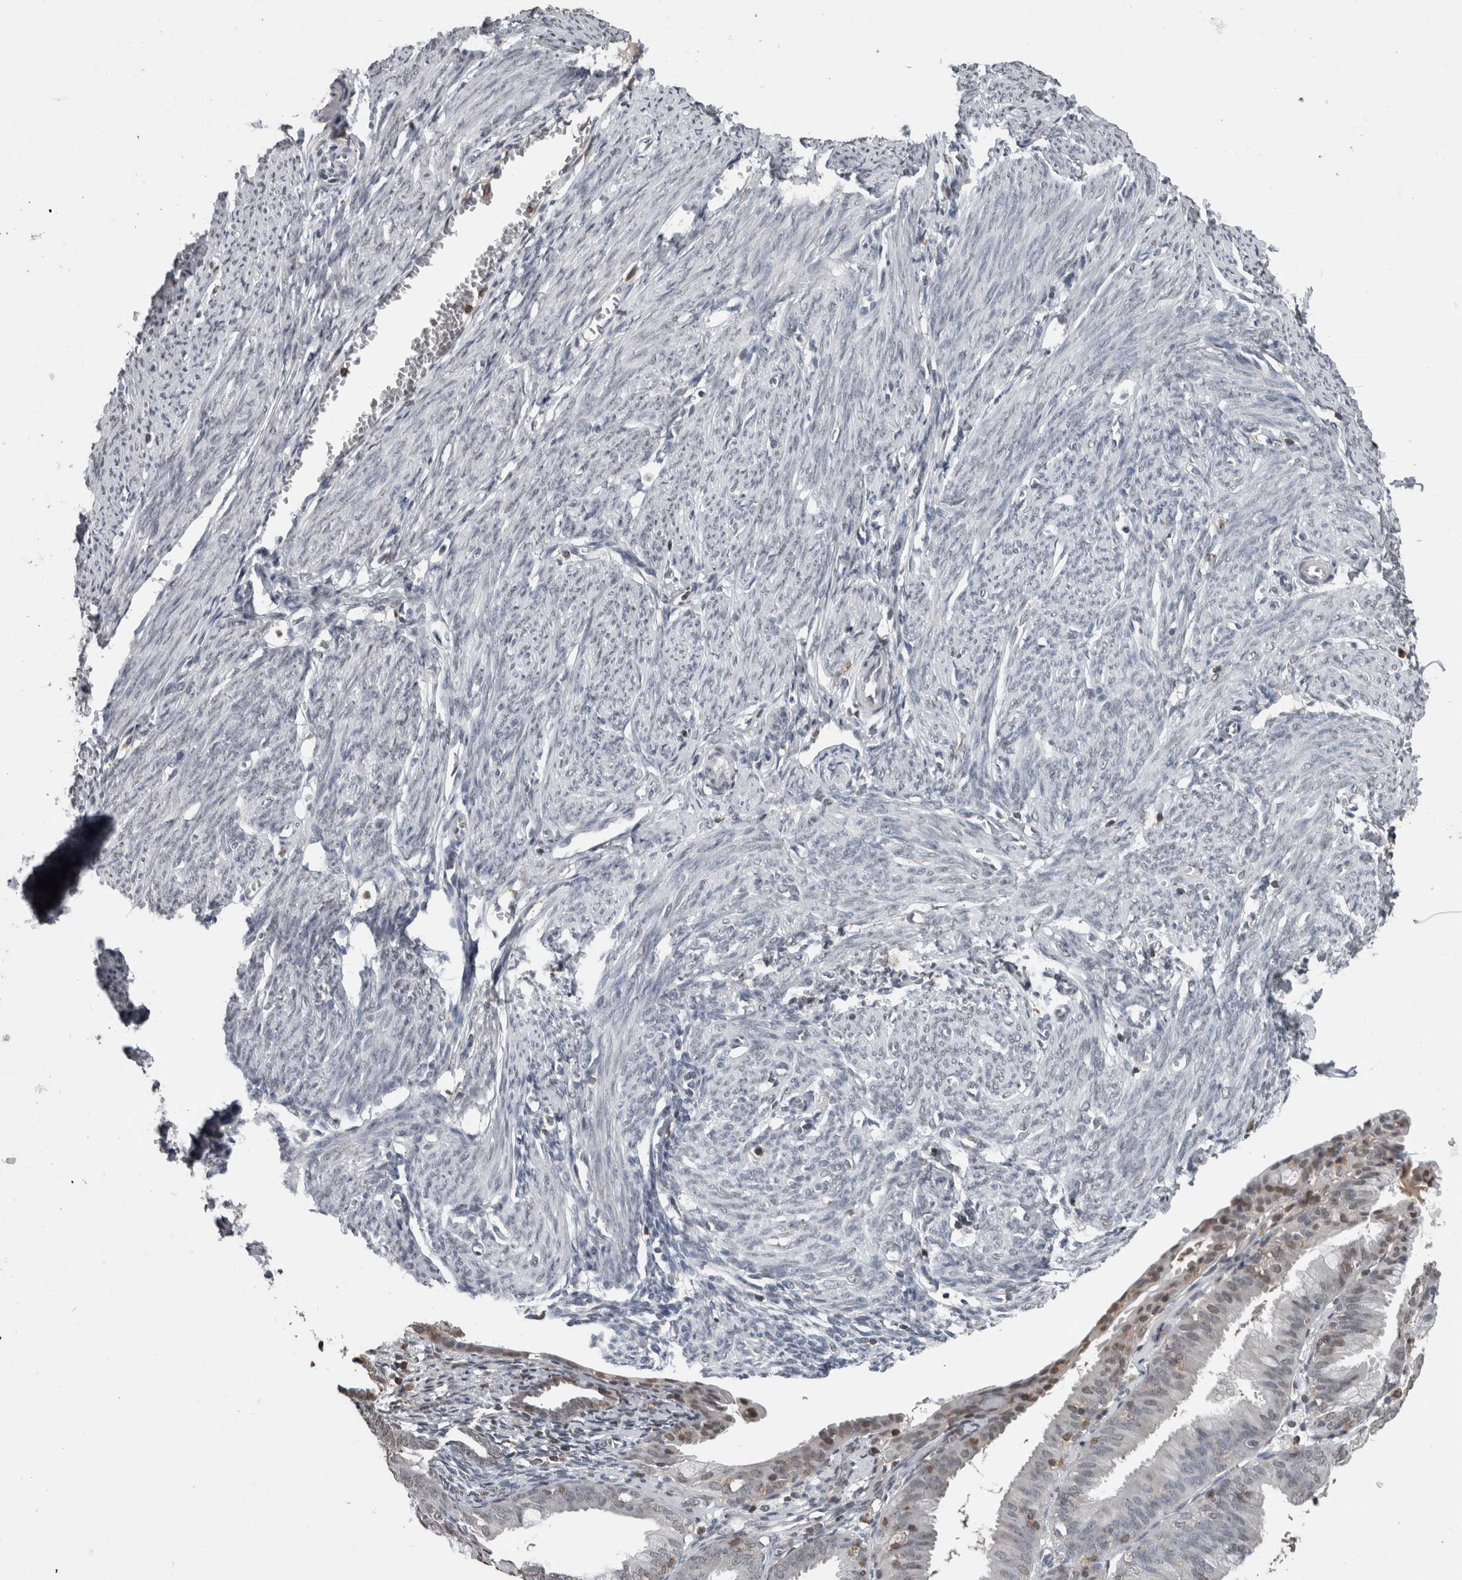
{"staining": {"intensity": "negative", "quantity": "none", "location": "none"}, "tissue": "endometrium", "cell_type": "Cells in endometrial stroma", "image_type": "normal", "snomed": [{"axis": "morphology", "description": "Normal tissue, NOS"}, {"axis": "morphology", "description": "Adenocarcinoma, NOS"}, {"axis": "topography", "description": "Endometrium"}], "caption": "Histopathology image shows no protein staining in cells in endometrial stroma of benign endometrium.", "gene": "MAFF", "patient": {"sex": "female", "age": 57}}